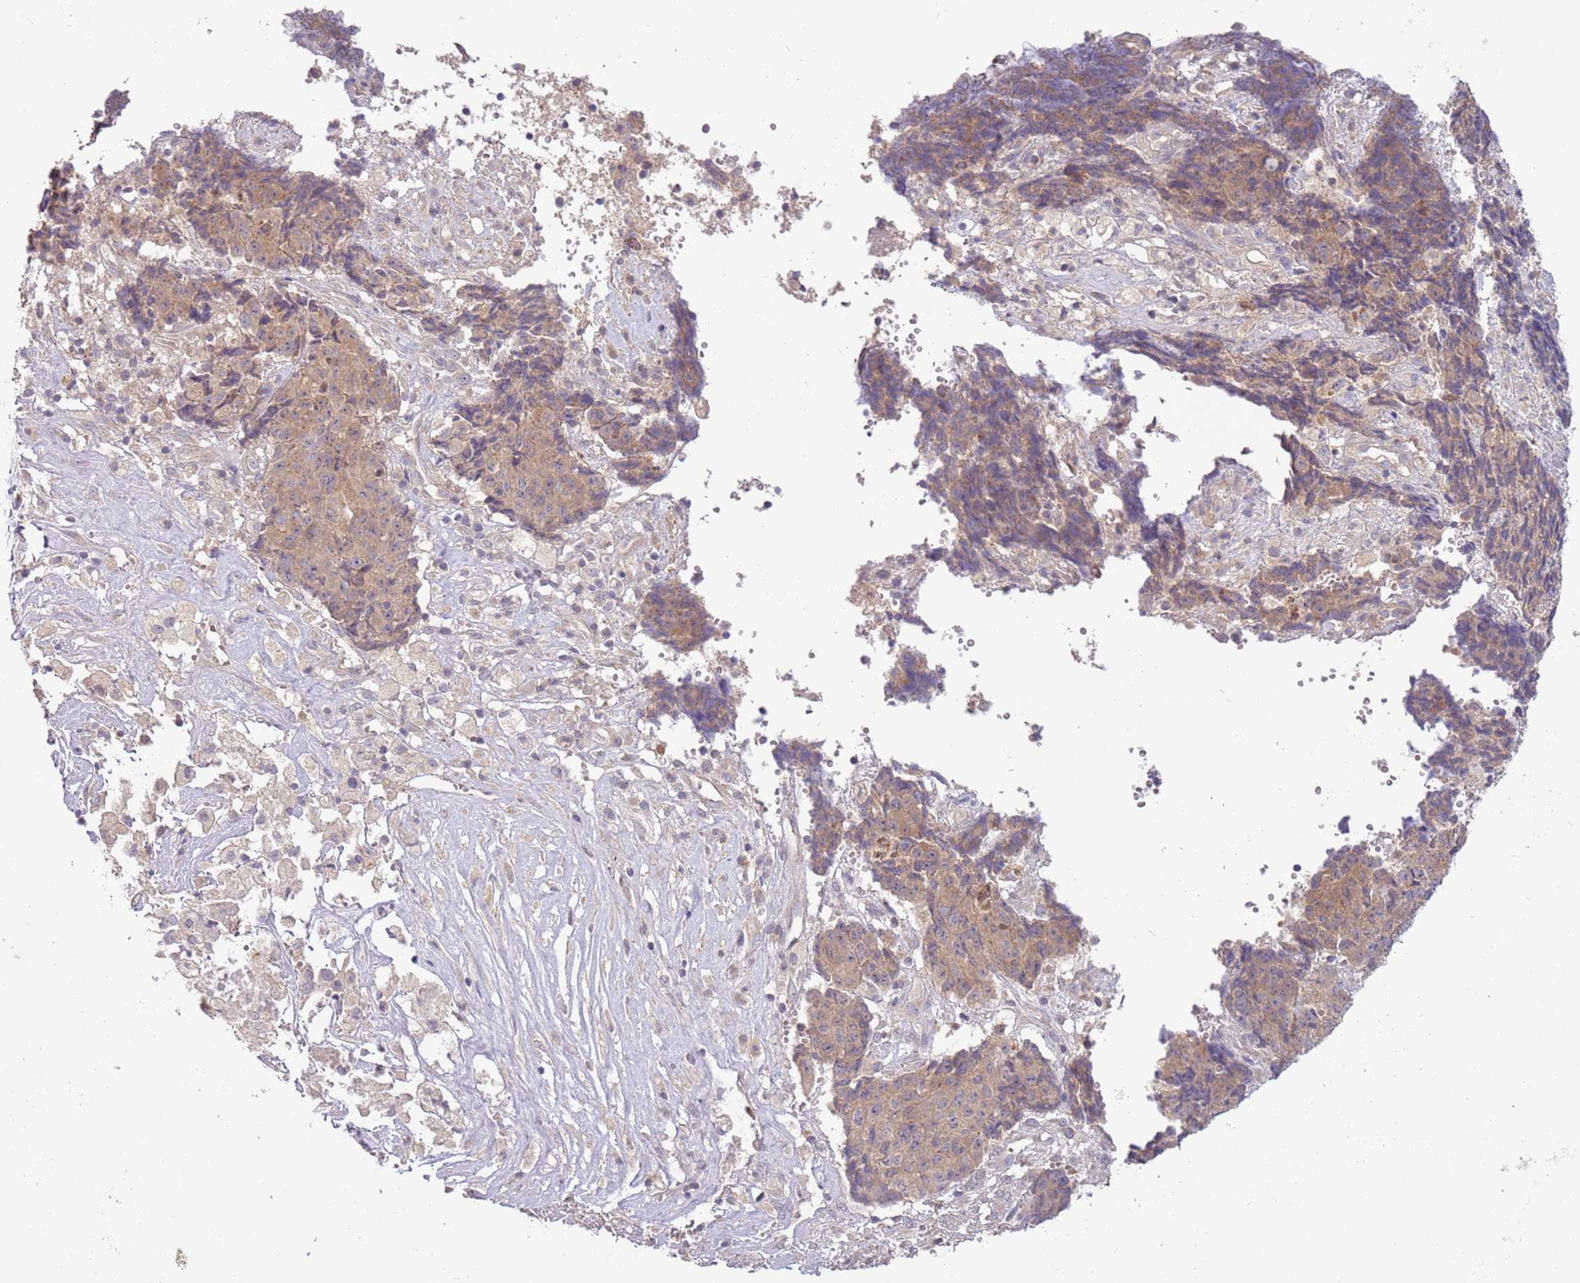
{"staining": {"intensity": "moderate", "quantity": "25%-75%", "location": "cytoplasmic/membranous"}, "tissue": "ovarian cancer", "cell_type": "Tumor cells", "image_type": "cancer", "snomed": [{"axis": "morphology", "description": "Carcinoma, endometroid"}, {"axis": "topography", "description": "Ovary"}], "caption": "Protein staining of ovarian cancer tissue shows moderate cytoplasmic/membranous positivity in about 25%-75% of tumor cells. (IHC, brightfield microscopy, high magnification).", "gene": "DTD2", "patient": {"sex": "female", "age": 42}}